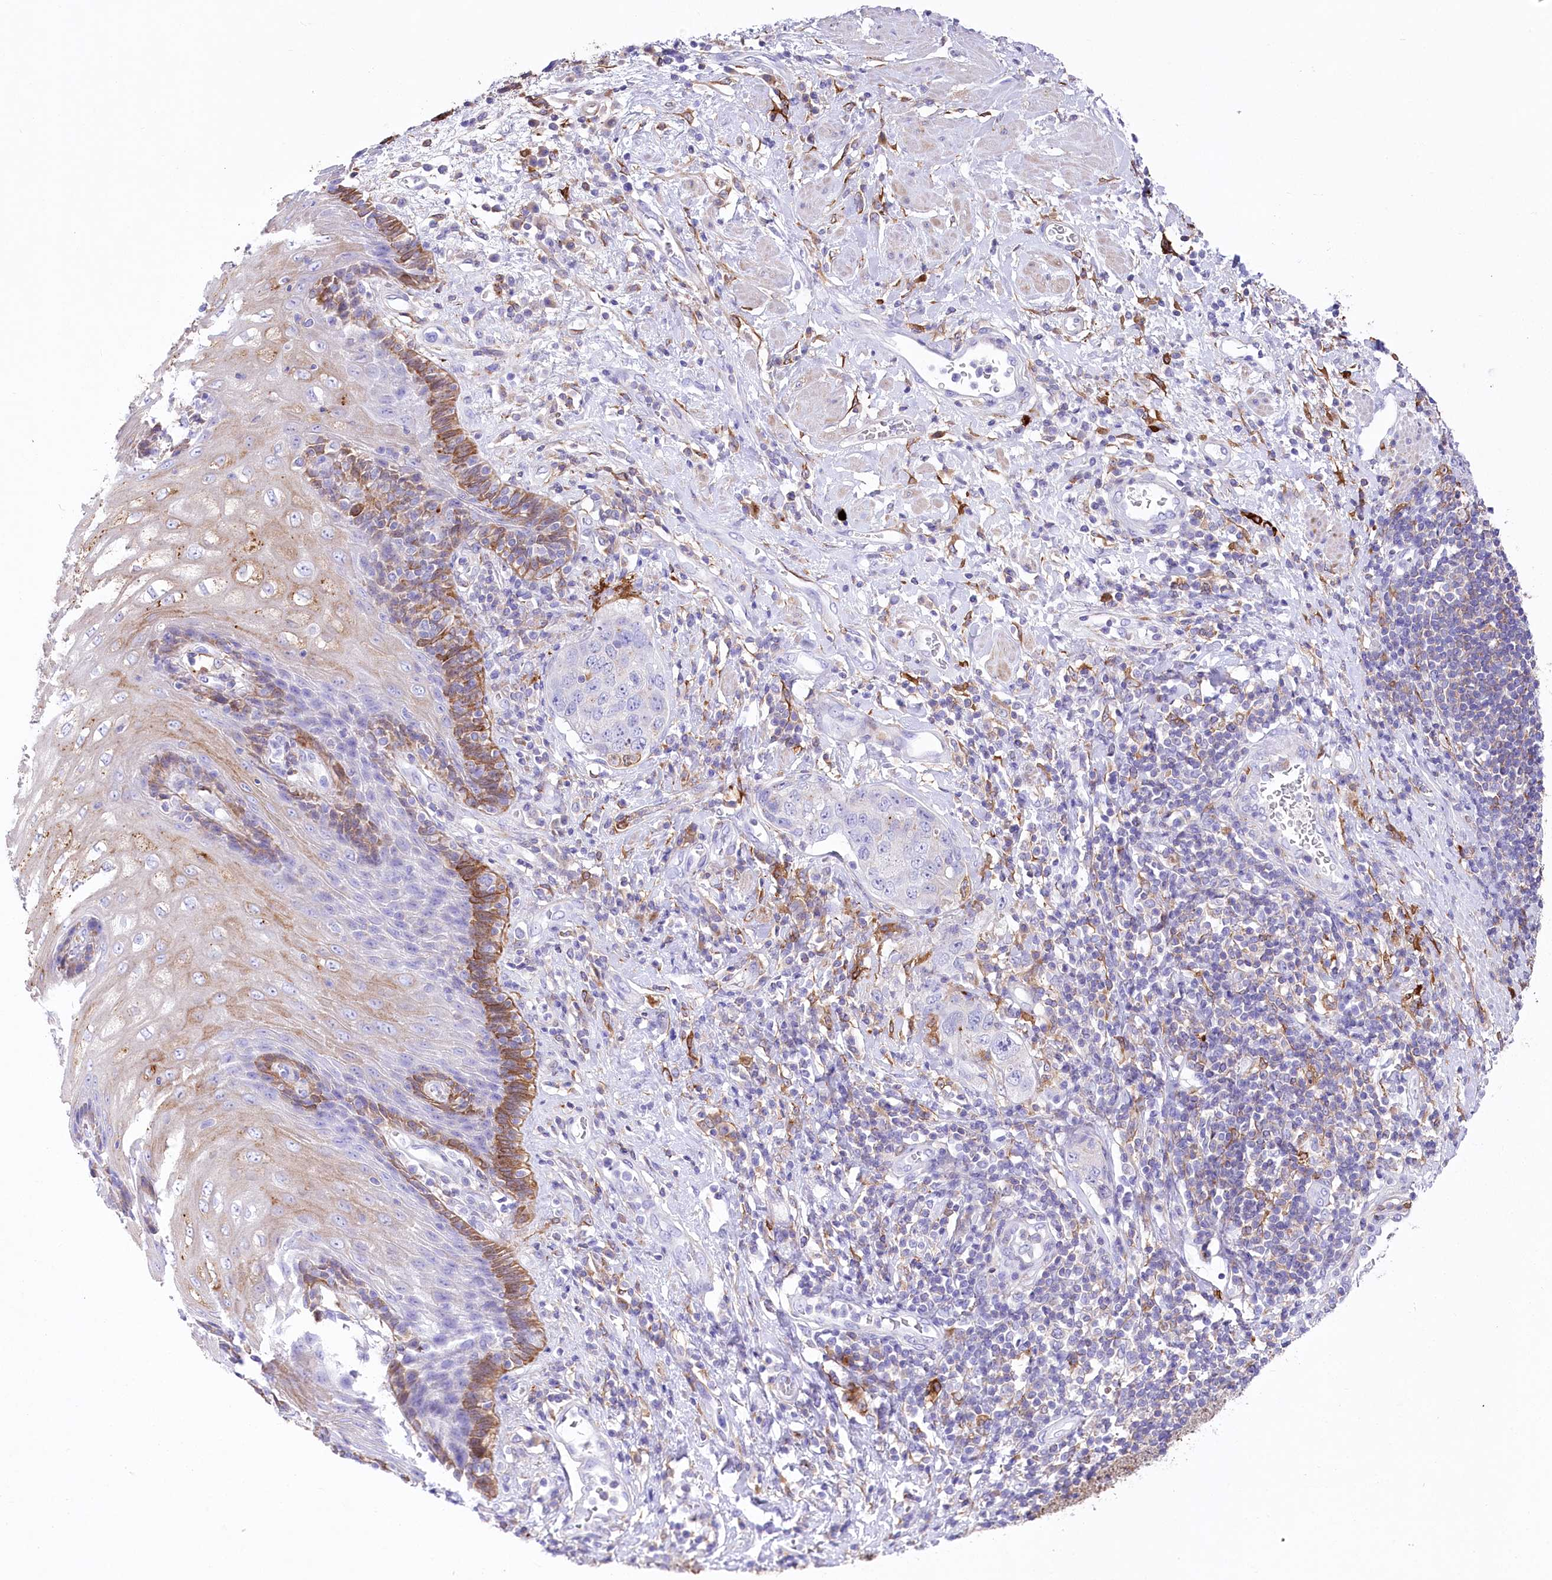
{"staining": {"intensity": "negative", "quantity": "none", "location": "none"}, "tissue": "stomach cancer", "cell_type": "Tumor cells", "image_type": "cancer", "snomed": [{"axis": "morphology", "description": "Adenocarcinoma, NOS"}, {"axis": "topography", "description": "Stomach"}], "caption": "This is an immunohistochemistry image of human stomach cancer. There is no staining in tumor cells.", "gene": "DNAJC19", "patient": {"sex": "male", "age": 48}}